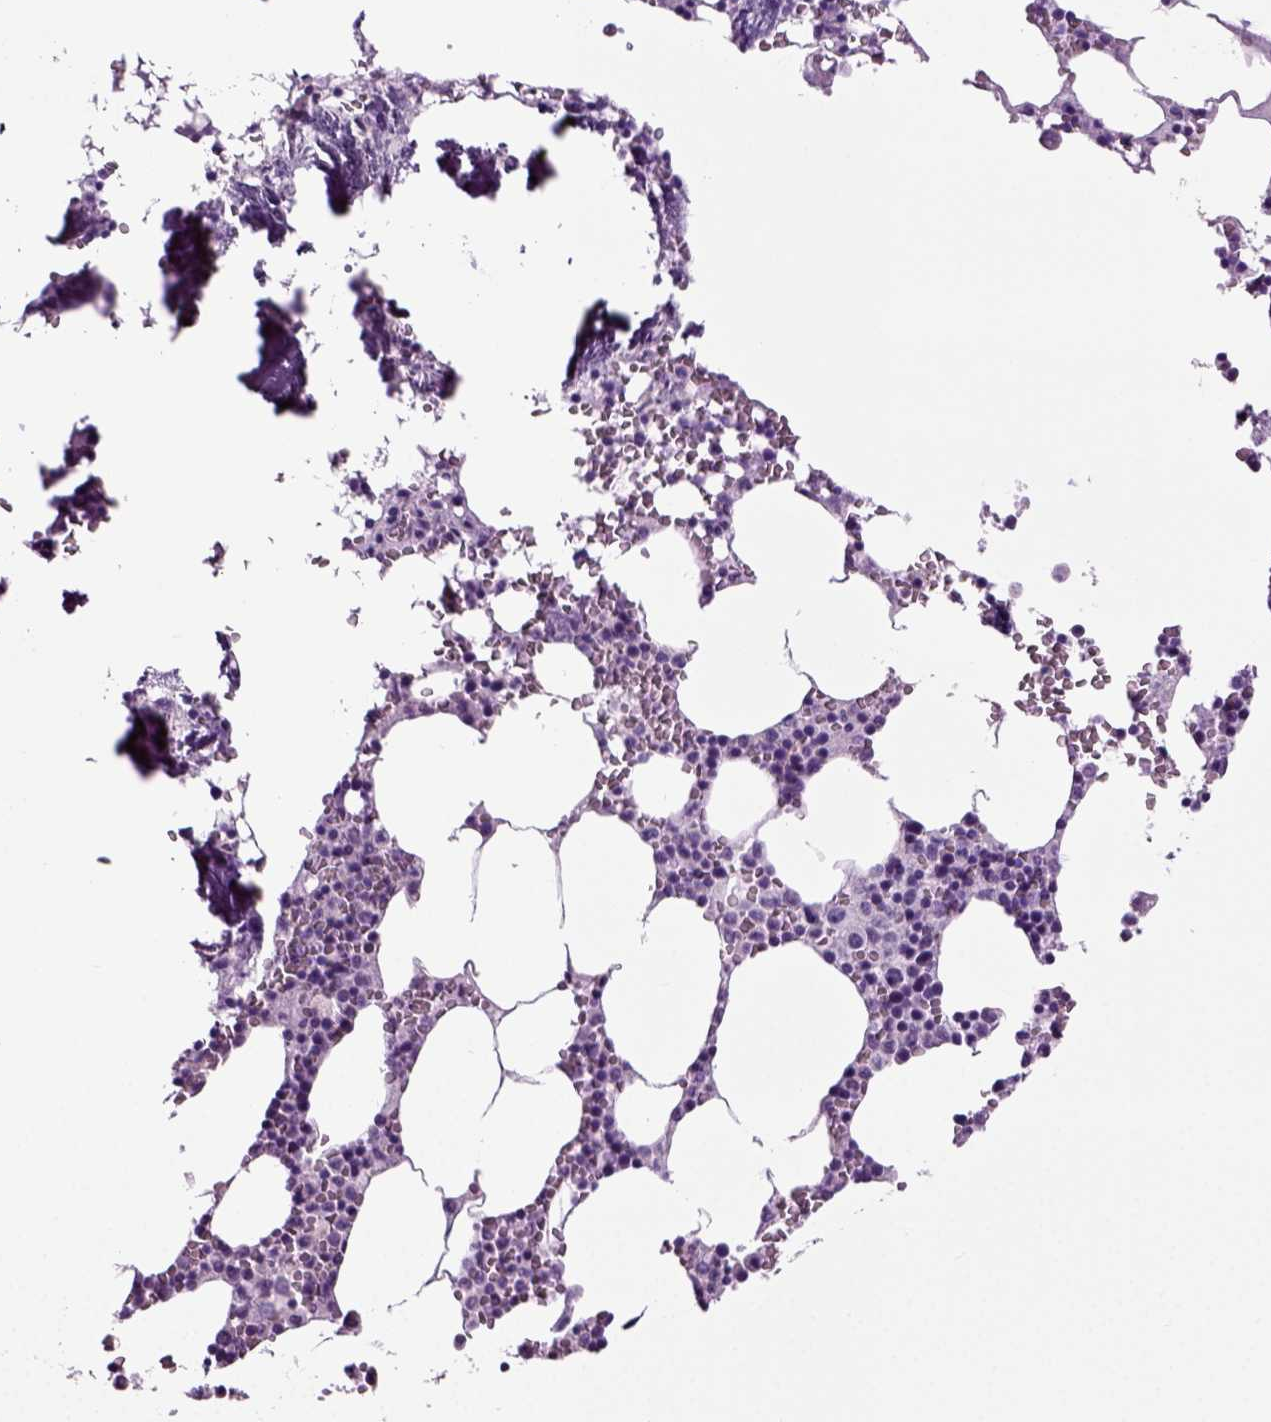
{"staining": {"intensity": "weak", "quantity": "<25%", "location": "cytoplasmic/membranous"}, "tissue": "bone marrow", "cell_type": "Hematopoietic cells", "image_type": "normal", "snomed": [{"axis": "morphology", "description": "Normal tissue, NOS"}, {"axis": "topography", "description": "Bone marrow"}], "caption": "High power microscopy histopathology image of an IHC micrograph of benign bone marrow, revealing no significant expression in hematopoietic cells.", "gene": "CD109", "patient": {"sex": "female", "age": 64}}